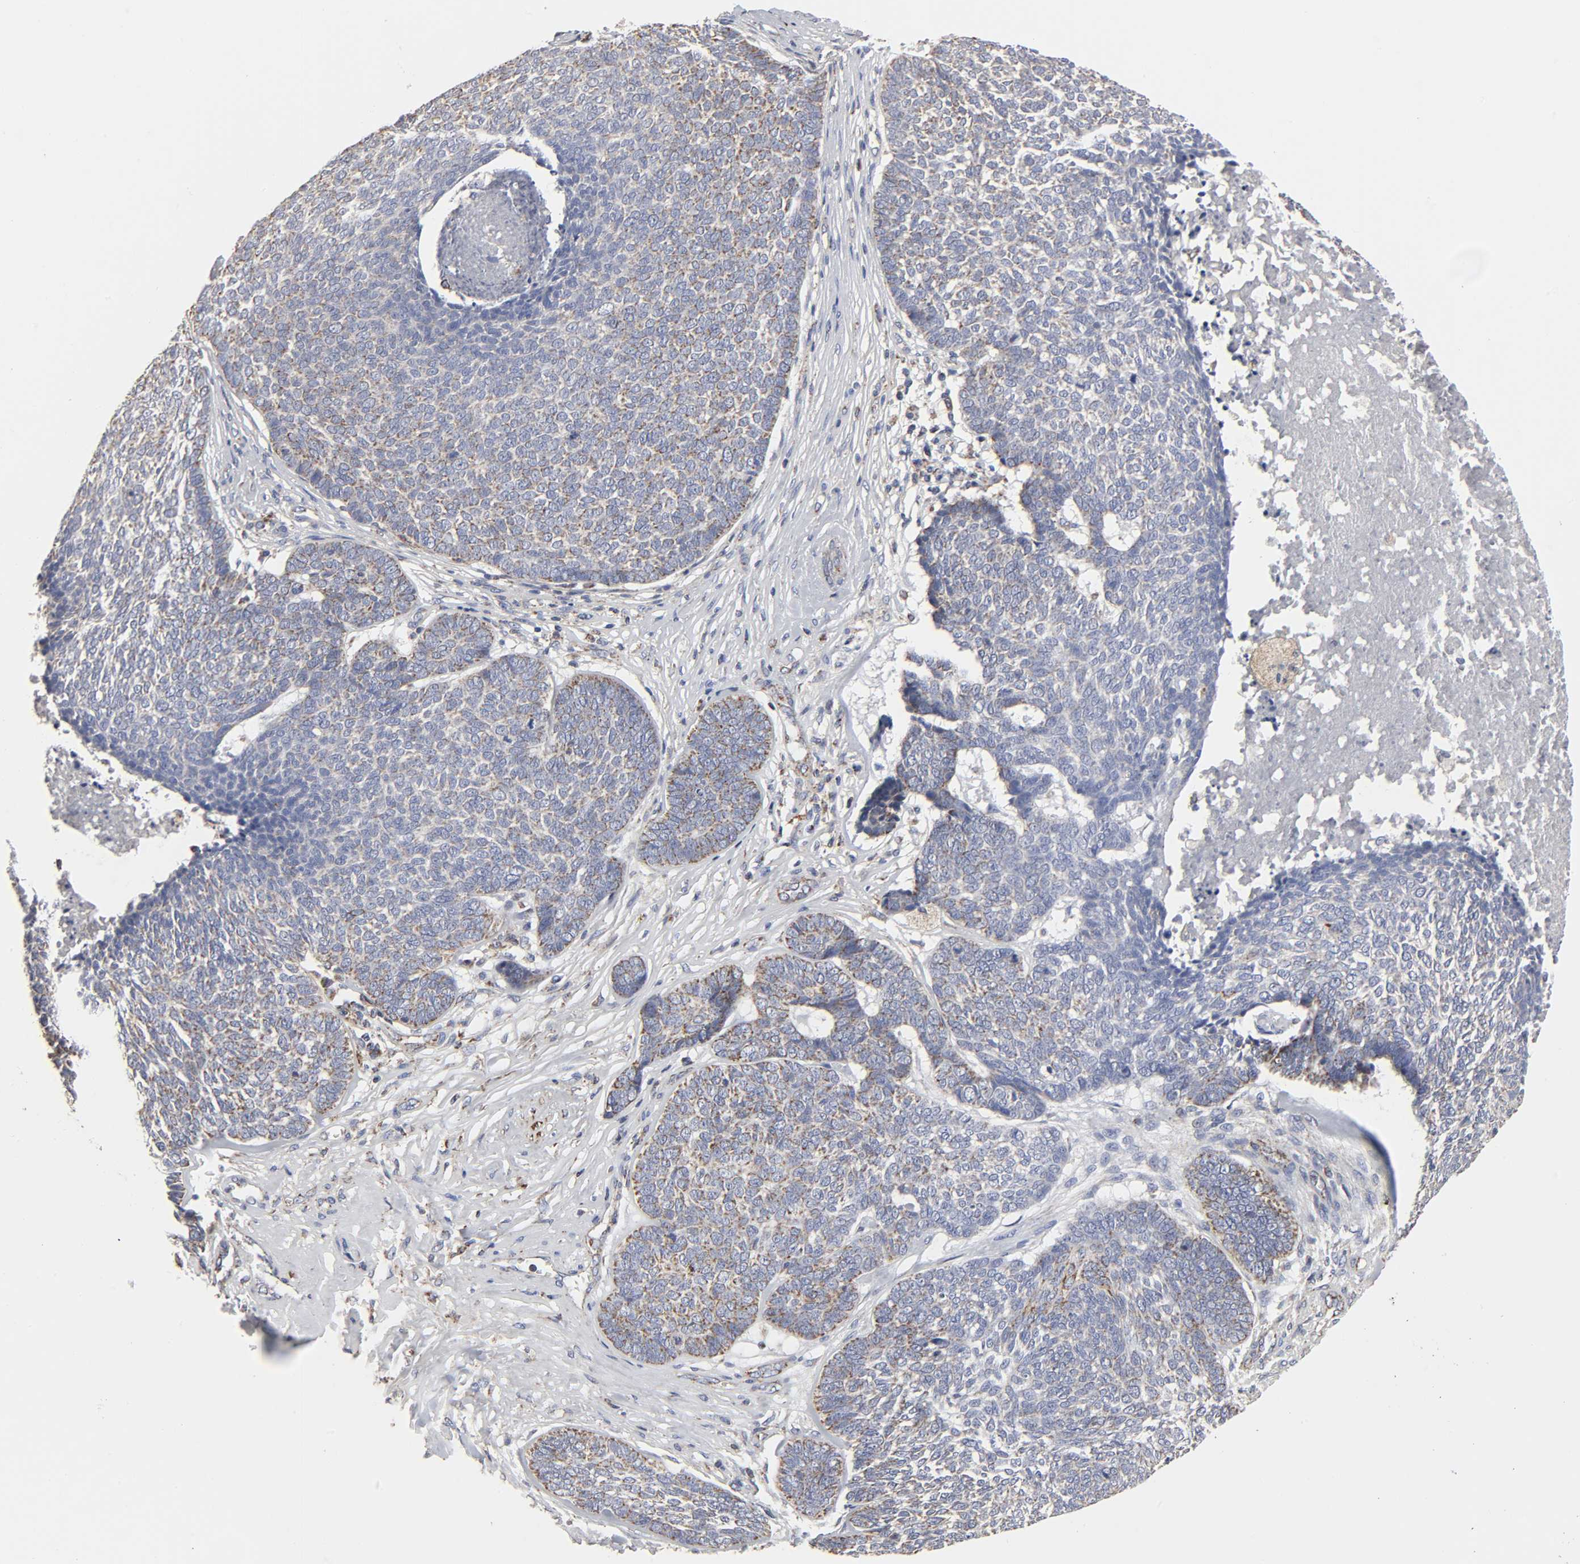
{"staining": {"intensity": "weak", "quantity": "25%-75%", "location": "cytoplasmic/membranous"}, "tissue": "skin cancer", "cell_type": "Tumor cells", "image_type": "cancer", "snomed": [{"axis": "morphology", "description": "Basal cell carcinoma"}, {"axis": "topography", "description": "Skin"}], "caption": "An immunohistochemistry photomicrograph of tumor tissue is shown. Protein staining in brown labels weak cytoplasmic/membranous positivity in skin basal cell carcinoma within tumor cells. The protein is stained brown, and the nuclei are stained in blue (DAB IHC with brightfield microscopy, high magnification).", "gene": "COX6B1", "patient": {"sex": "male", "age": 84}}